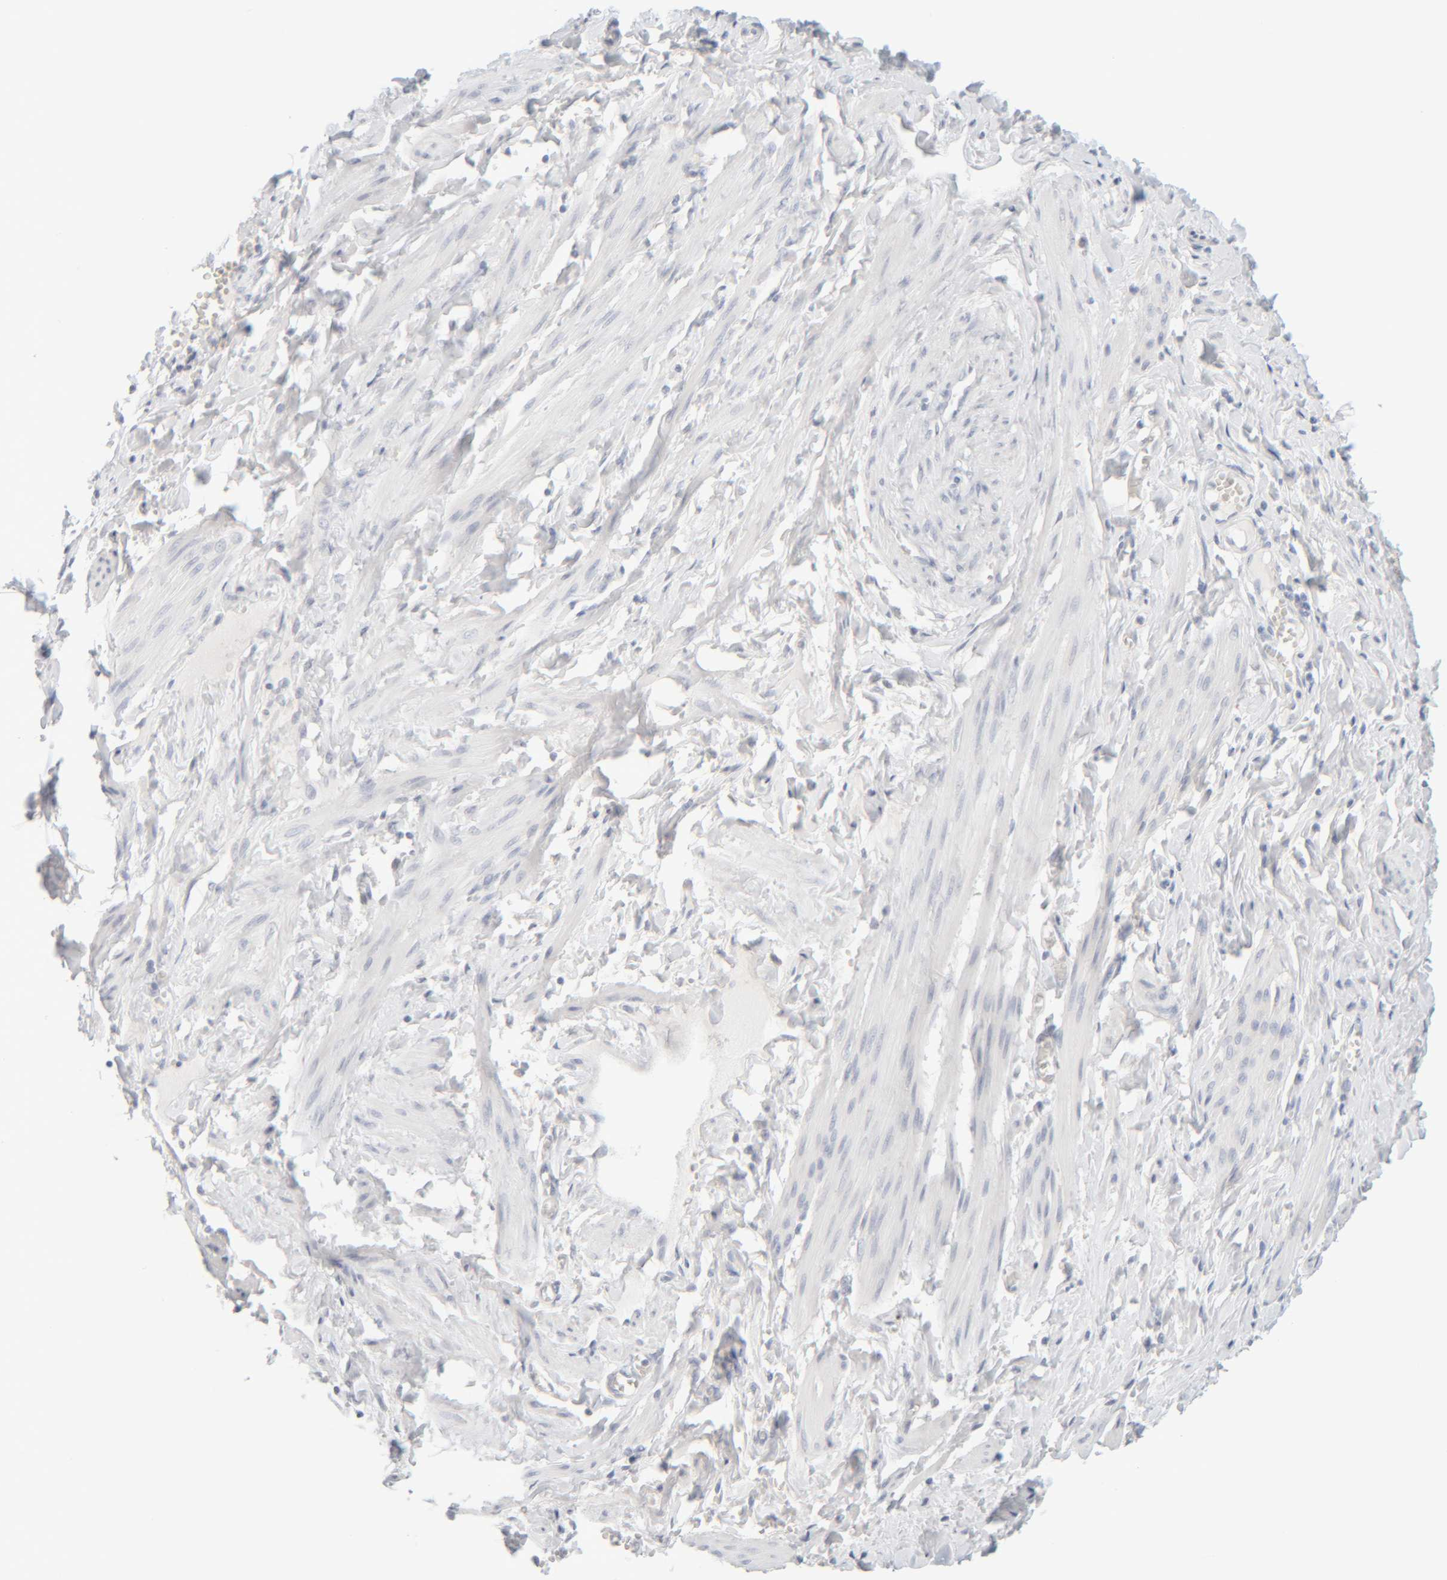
{"staining": {"intensity": "weak", "quantity": "25%-75%", "location": "cytoplasmic/membranous"}, "tissue": "adipose tissue", "cell_type": "Adipocytes", "image_type": "normal", "snomed": [{"axis": "morphology", "description": "Normal tissue, NOS"}, {"axis": "topography", "description": "Vascular tissue"}, {"axis": "topography", "description": "Fallopian tube"}, {"axis": "topography", "description": "Ovary"}], "caption": "Normal adipose tissue exhibits weak cytoplasmic/membranous staining in about 25%-75% of adipocytes, visualized by immunohistochemistry.", "gene": "RIDA", "patient": {"sex": "female", "age": 67}}